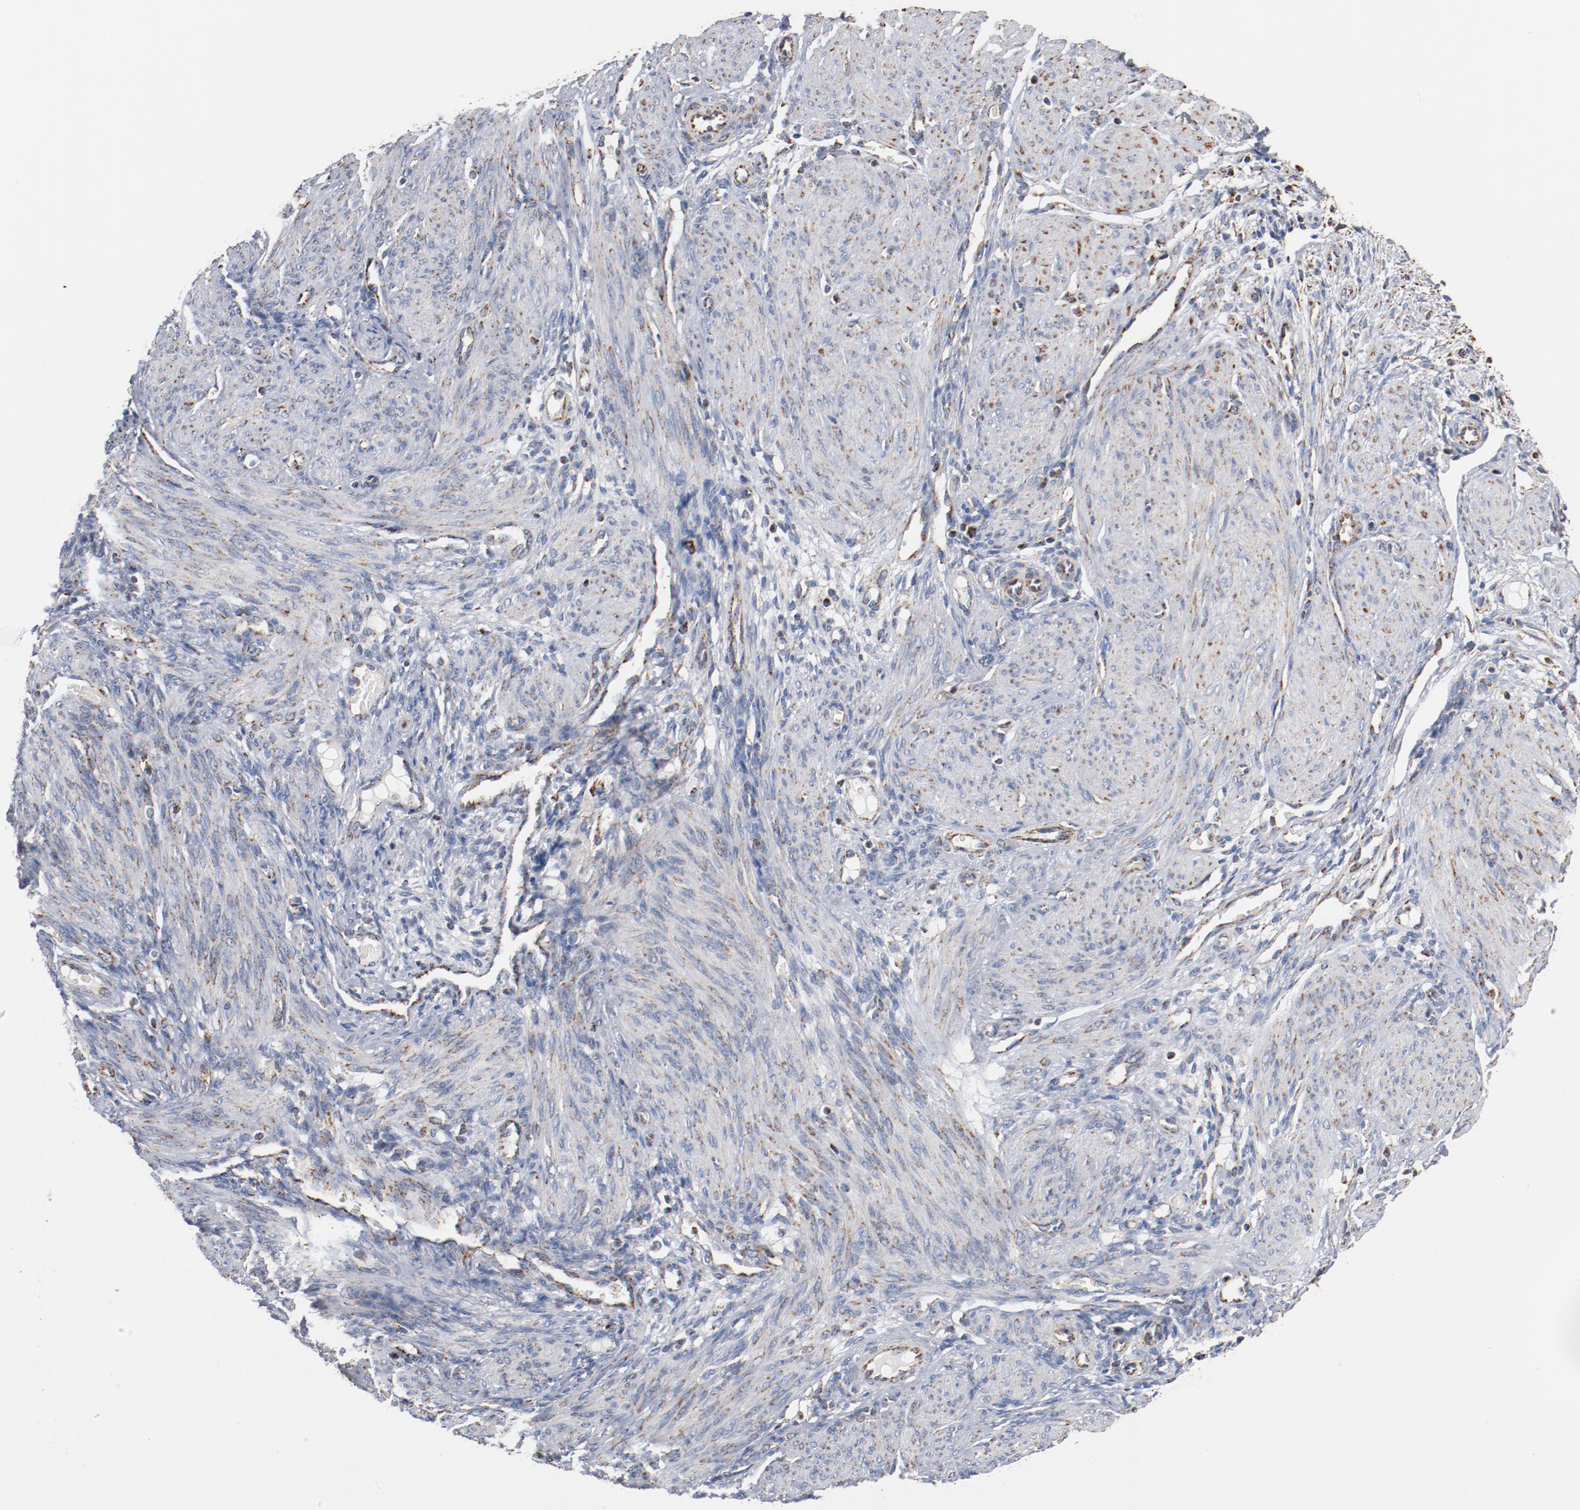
{"staining": {"intensity": "moderate", "quantity": "<25%", "location": "cytoplasmic/membranous"}, "tissue": "endometrium", "cell_type": "Cells in endometrial stroma", "image_type": "normal", "snomed": [{"axis": "morphology", "description": "Normal tissue, NOS"}, {"axis": "topography", "description": "Endometrium"}], "caption": "Immunohistochemical staining of normal human endometrium exhibits moderate cytoplasmic/membranous protein positivity in about <25% of cells in endometrial stroma. The staining is performed using DAB brown chromogen to label protein expression. The nuclei are counter-stained blue using hematoxylin.", "gene": "NDUFS4", "patient": {"sex": "female", "age": 72}}